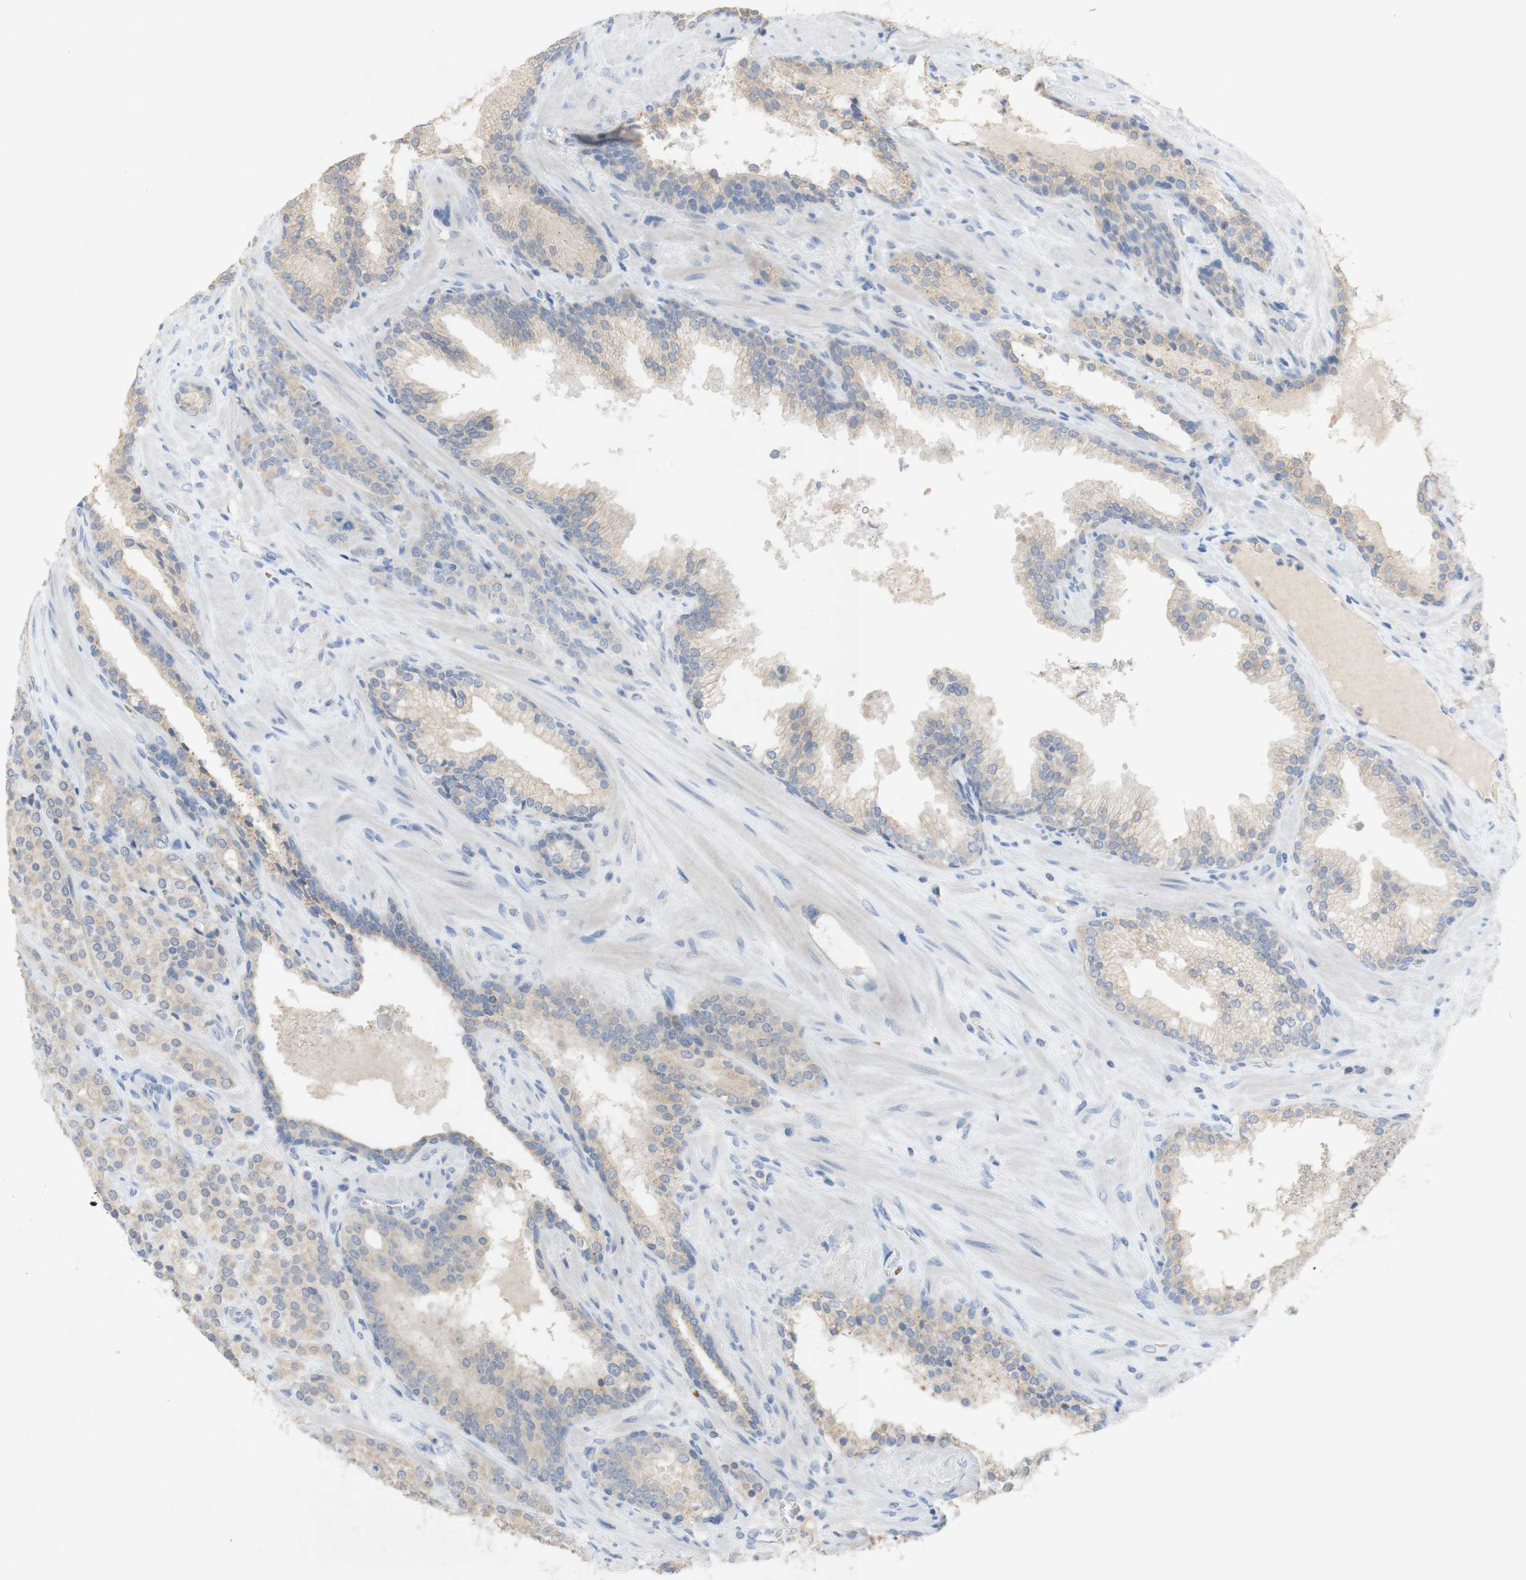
{"staining": {"intensity": "weak", "quantity": "25%-75%", "location": "cytoplasmic/membranous"}, "tissue": "prostate cancer", "cell_type": "Tumor cells", "image_type": "cancer", "snomed": [{"axis": "morphology", "description": "Adenocarcinoma, High grade"}, {"axis": "topography", "description": "Prostate"}], "caption": "Human high-grade adenocarcinoma (prostate) stained for a protein (brown) reveals weak cytoplasmic/membranous positive positivity in approximately 25%-75% of tumor cells.", "gene": "EPO", "patient": {"sex": "male", "age": 71}}